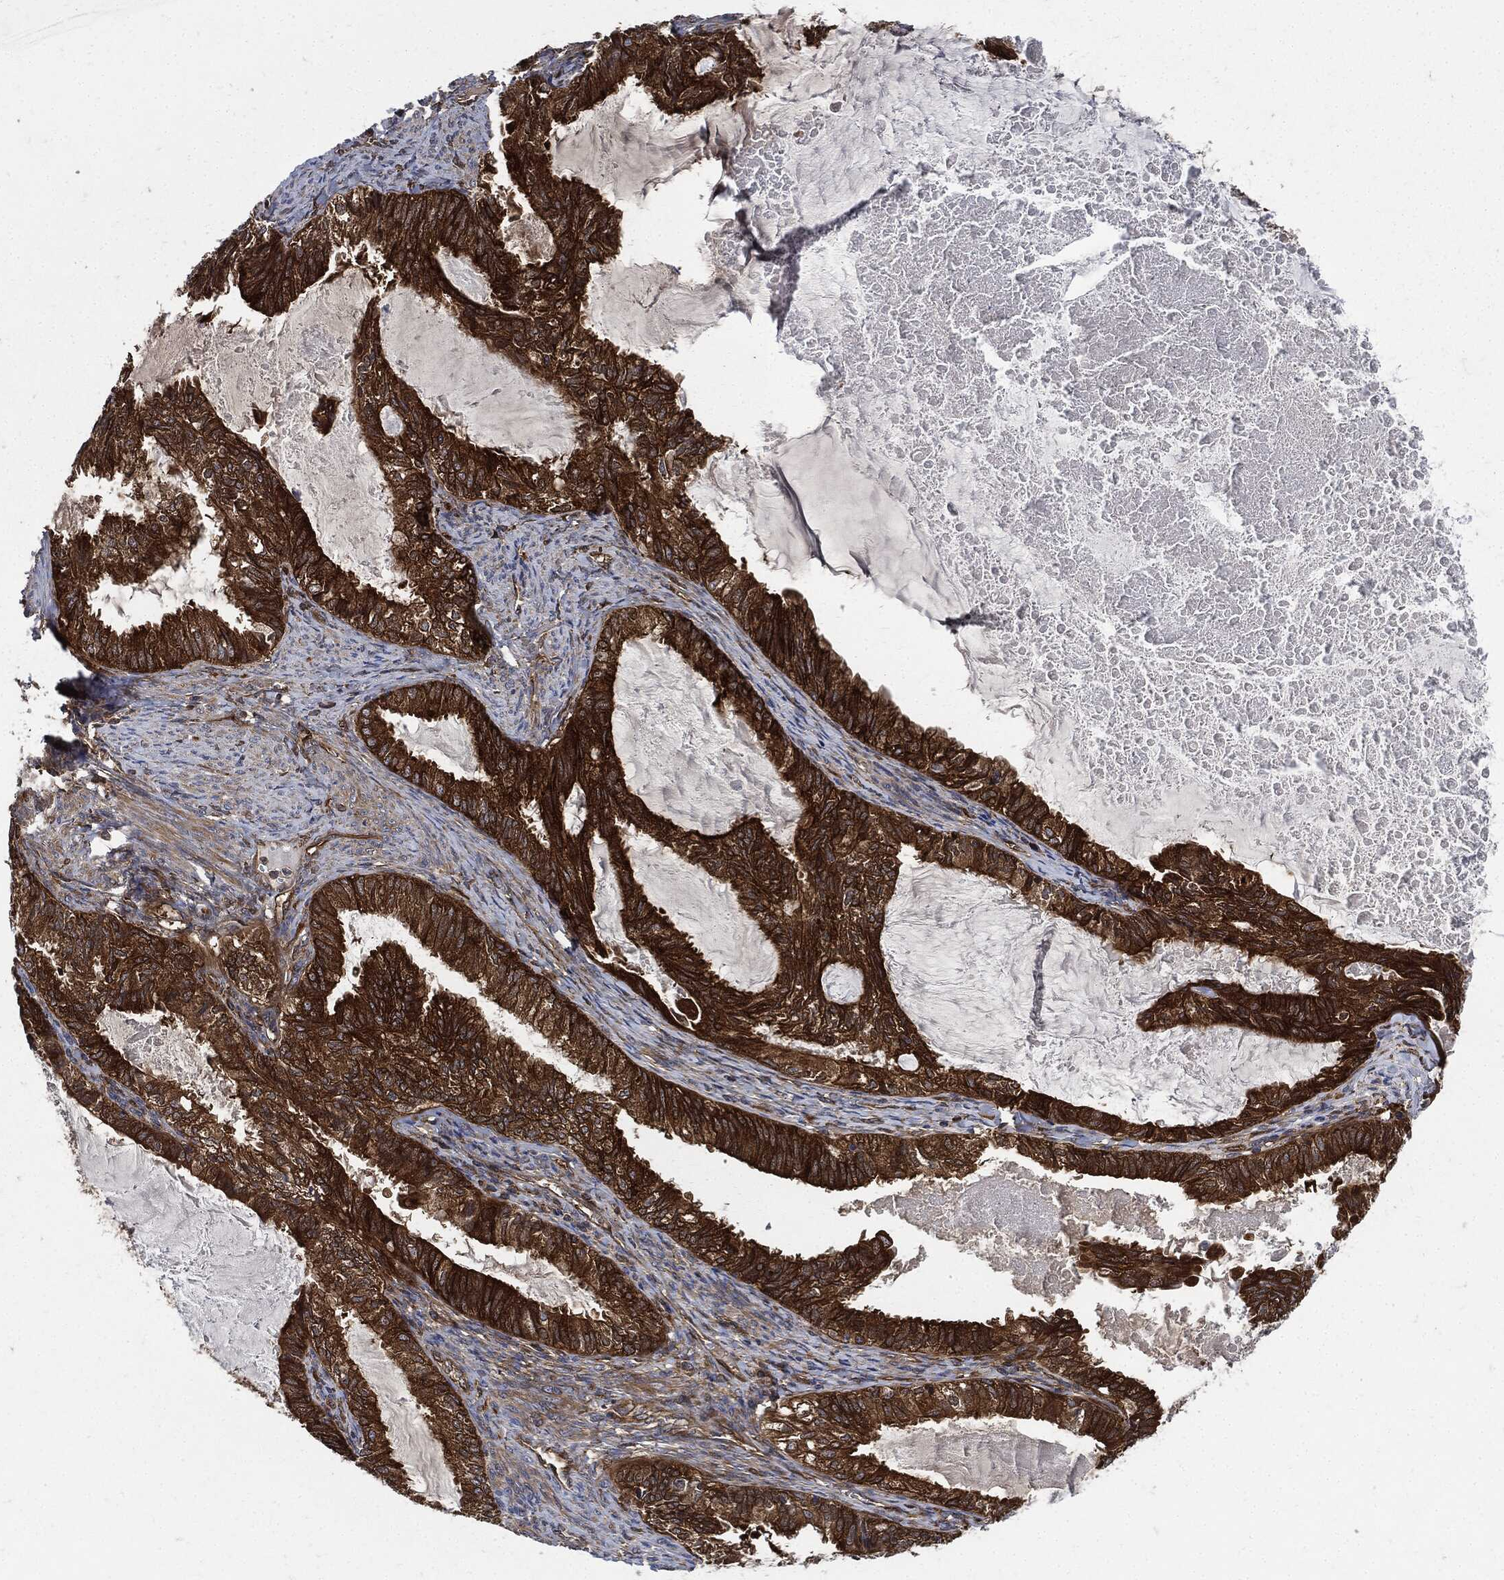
{"staining": {"intensity": "strong", "quantity": ">75%", "location": "cytoplasmic/membranous"}, "tissue": "endometrial cancer", "cell_type": "Tumor cells", "image_type": "cancer", "snomed": [{"axis": "morphology", "description": "Adenocarcinoma, NOS"}, {"axis": "topography", "description": "Endometrium"}], "caption": "The immunohistochemical stain labels strong cytoplasmic/membranous staining in tumor cells of endometrial cancer tissue. (DAB IHC with brightfield microscopy, high magnification).", "gene": "XPNPEP1", "patient": {"sex": "female", "age": 86}}